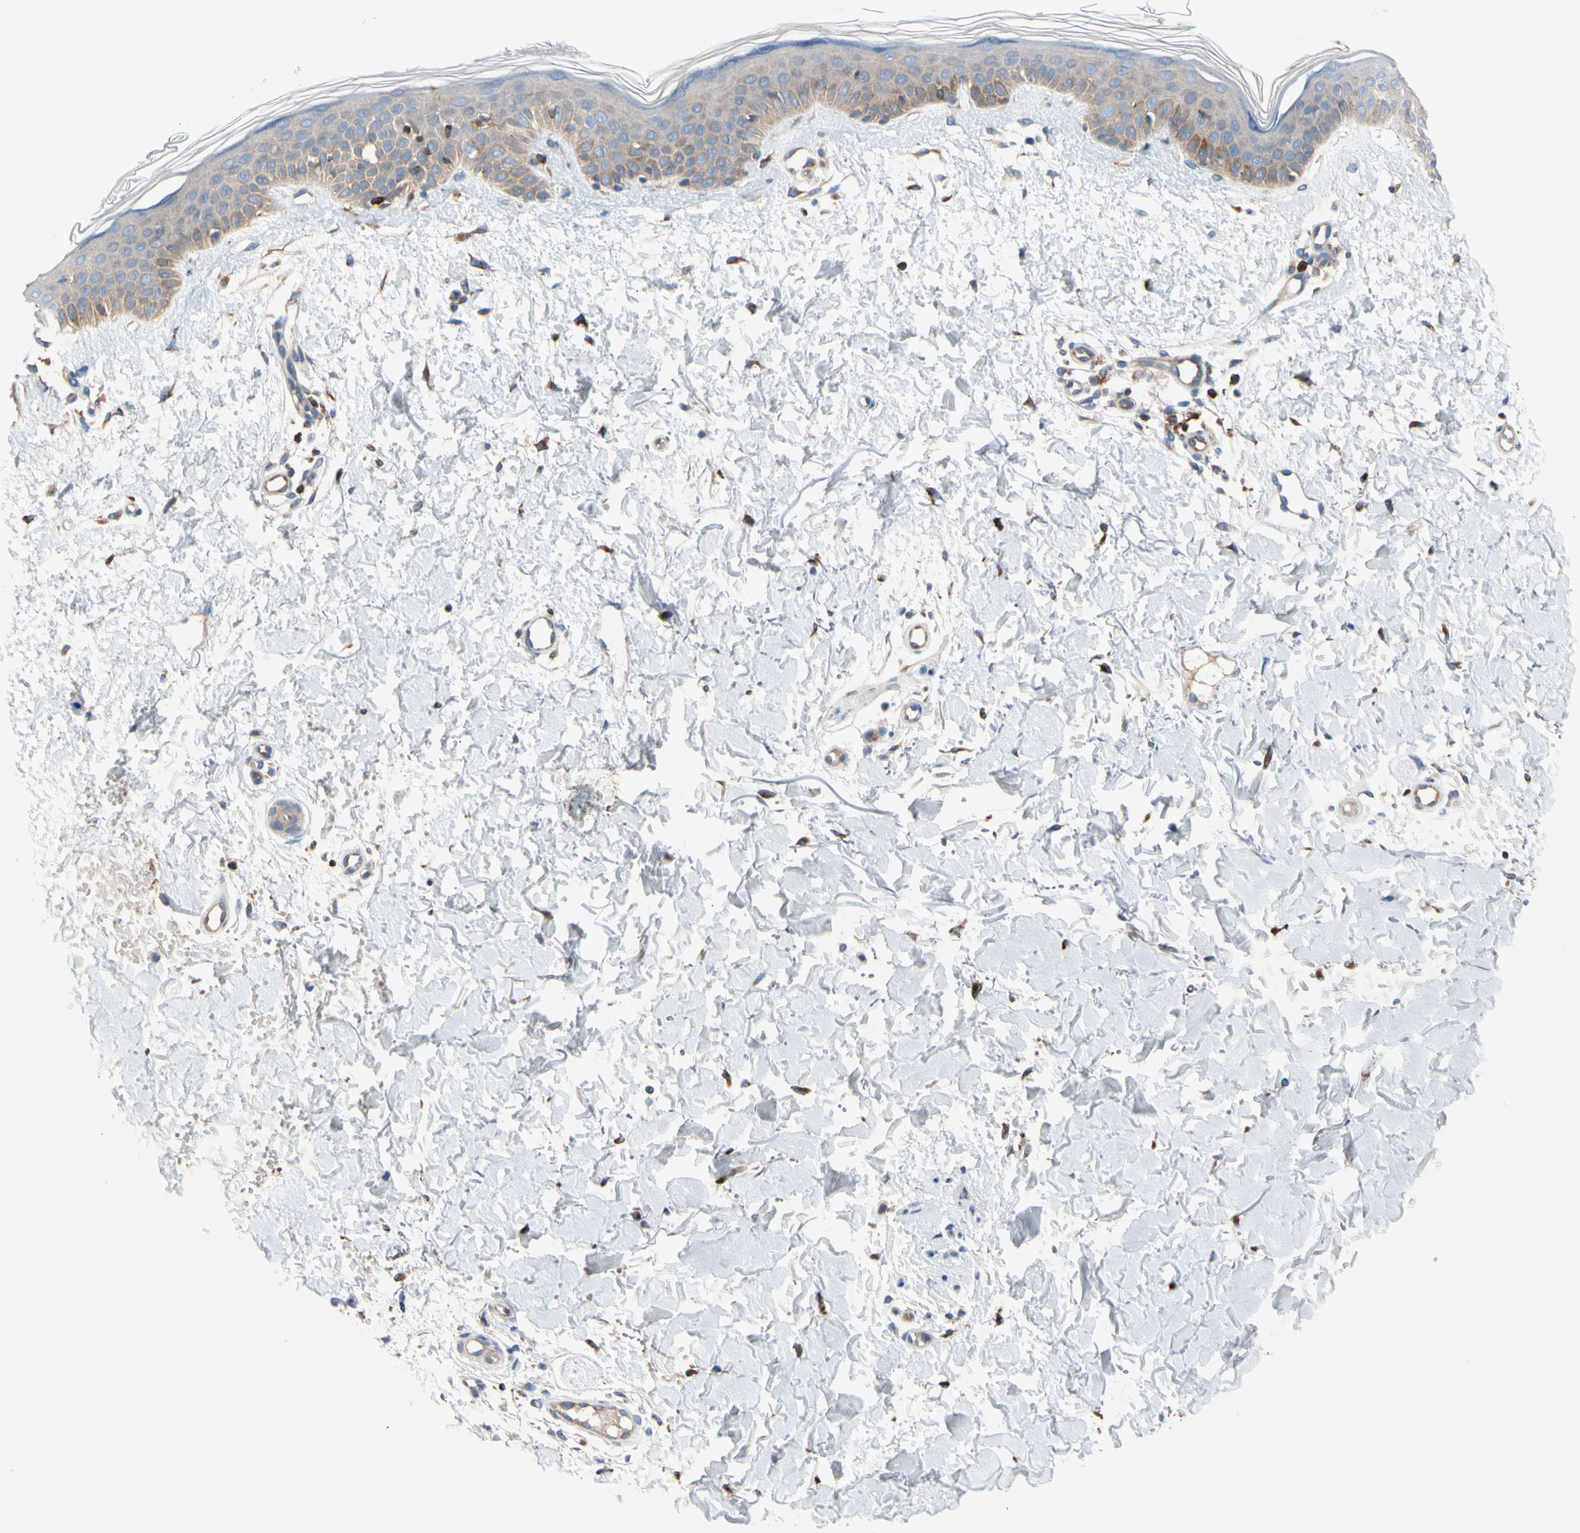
{"staining": {"intensity": "weak", "quantity": ">75%", "location": "cytoplasmic/membranous"}, "tissue": "skin", "cell_type": "Fibroblasts", "image_type": "normal", "snomed": [{"axis": "morphology", "description": "Normal tissue, NOS"}, {"axis": "topography", "description": "Skin"}], "caption": "Protein expression analysis of benign skin exhibits weak cytoplasmic/membranous expression in approximately >75% of fibroblasts. Nuclei are stained in blue.", "gene": "MAP3K3", "patient": {"sex": "female", "age": 56}}